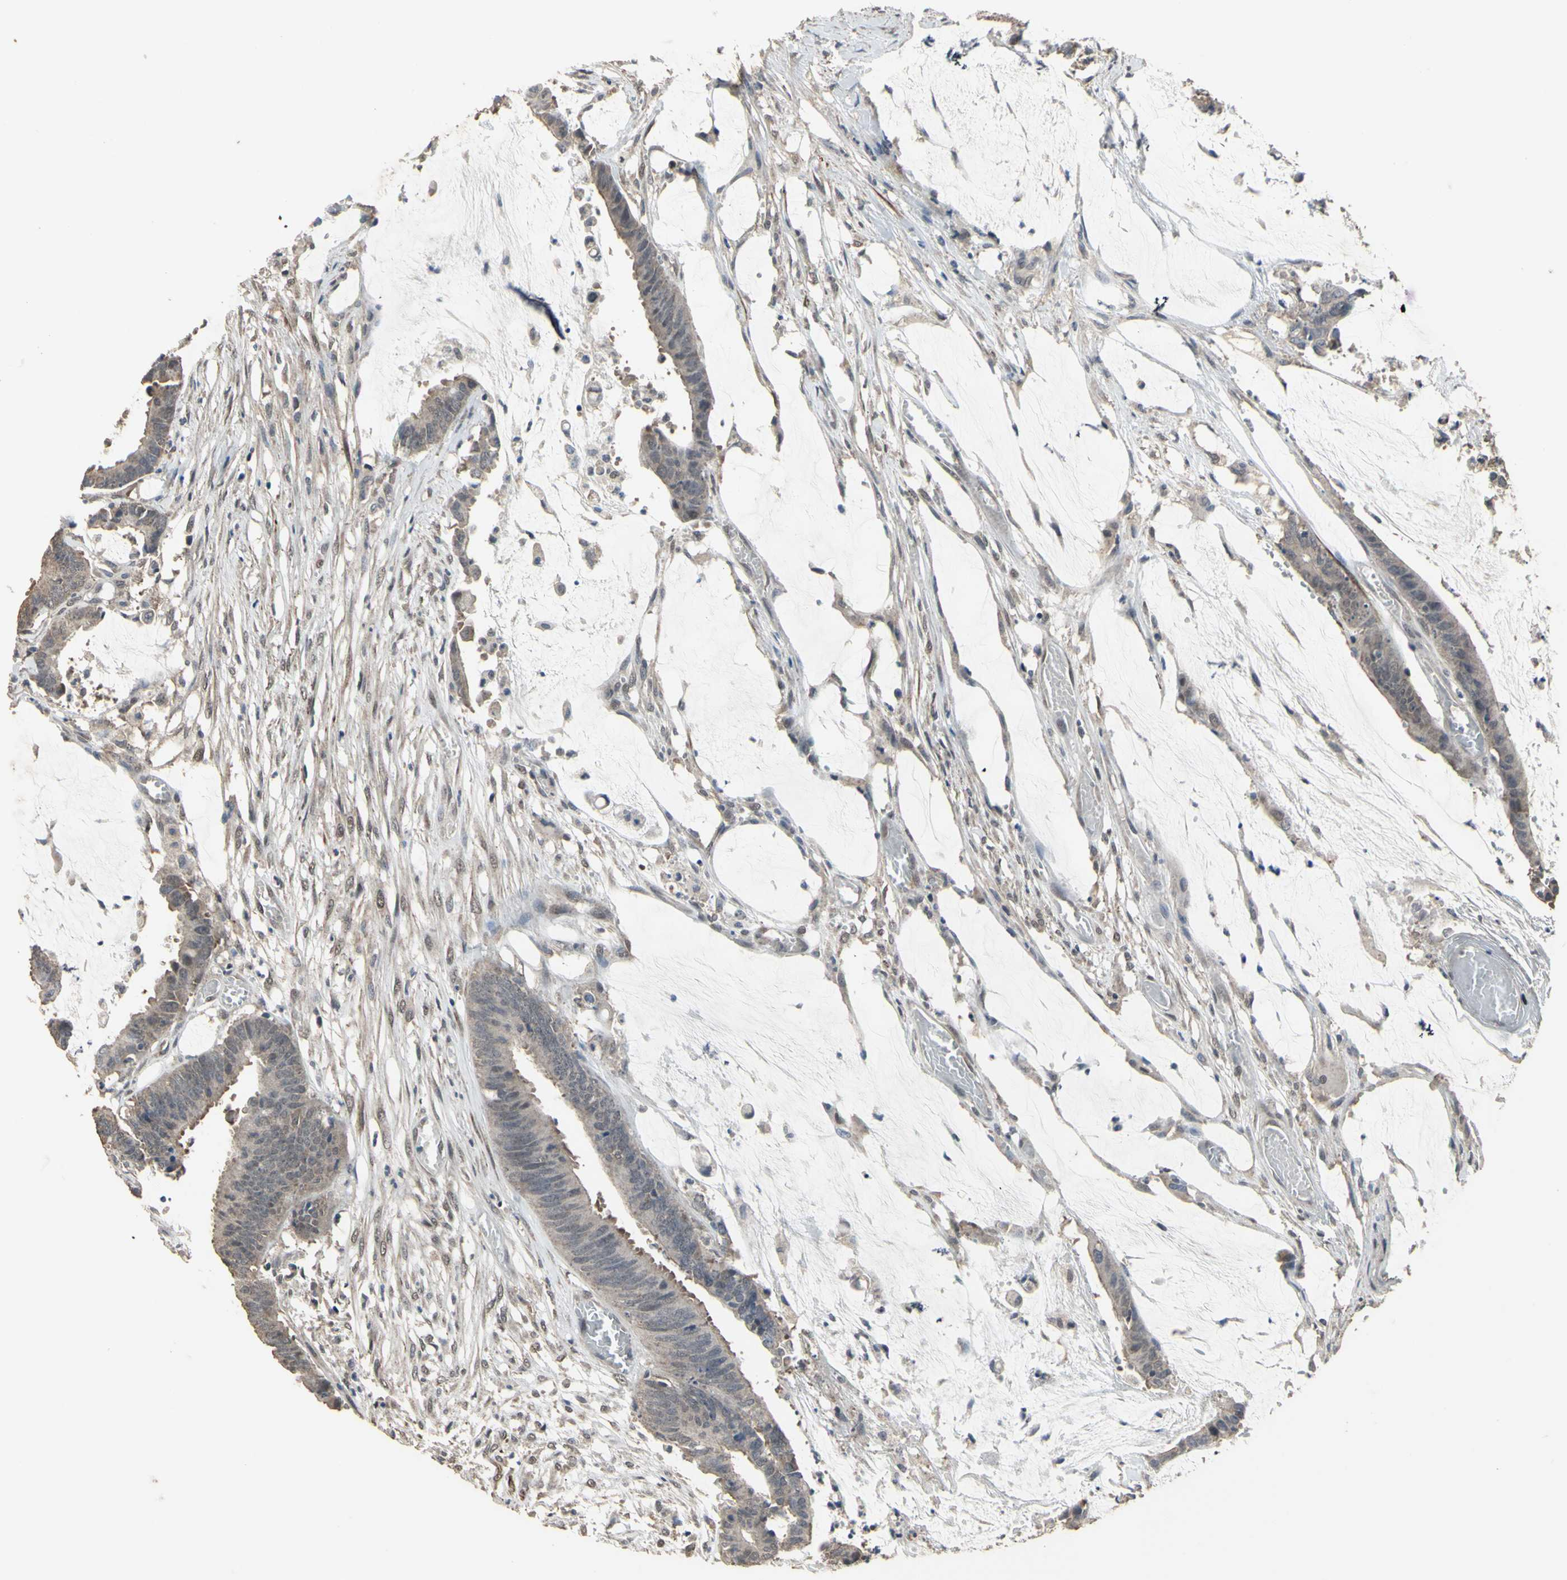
{"staining": {"intensity": "weak", "quantity": ">75%", "location": "cytoplasmic/membranous"}, "tissue": "colorectal cancer", "cell_type": "Tumor cells", "image_type": "cancer", "snomed": [{"axis": "morphology", "description": "Adenocarcinoma, NOS"}, {"axis": "topography", "description": "Rectum"}], "caption": "The histopathology image shows staining of colorectal adenocarcinoma, revealing weak cytoplasmic/membranous protein positivity (brown color) within tumor cells.", "gene": "ZNF174", "patient": {"sex": "female", "age": 66}}